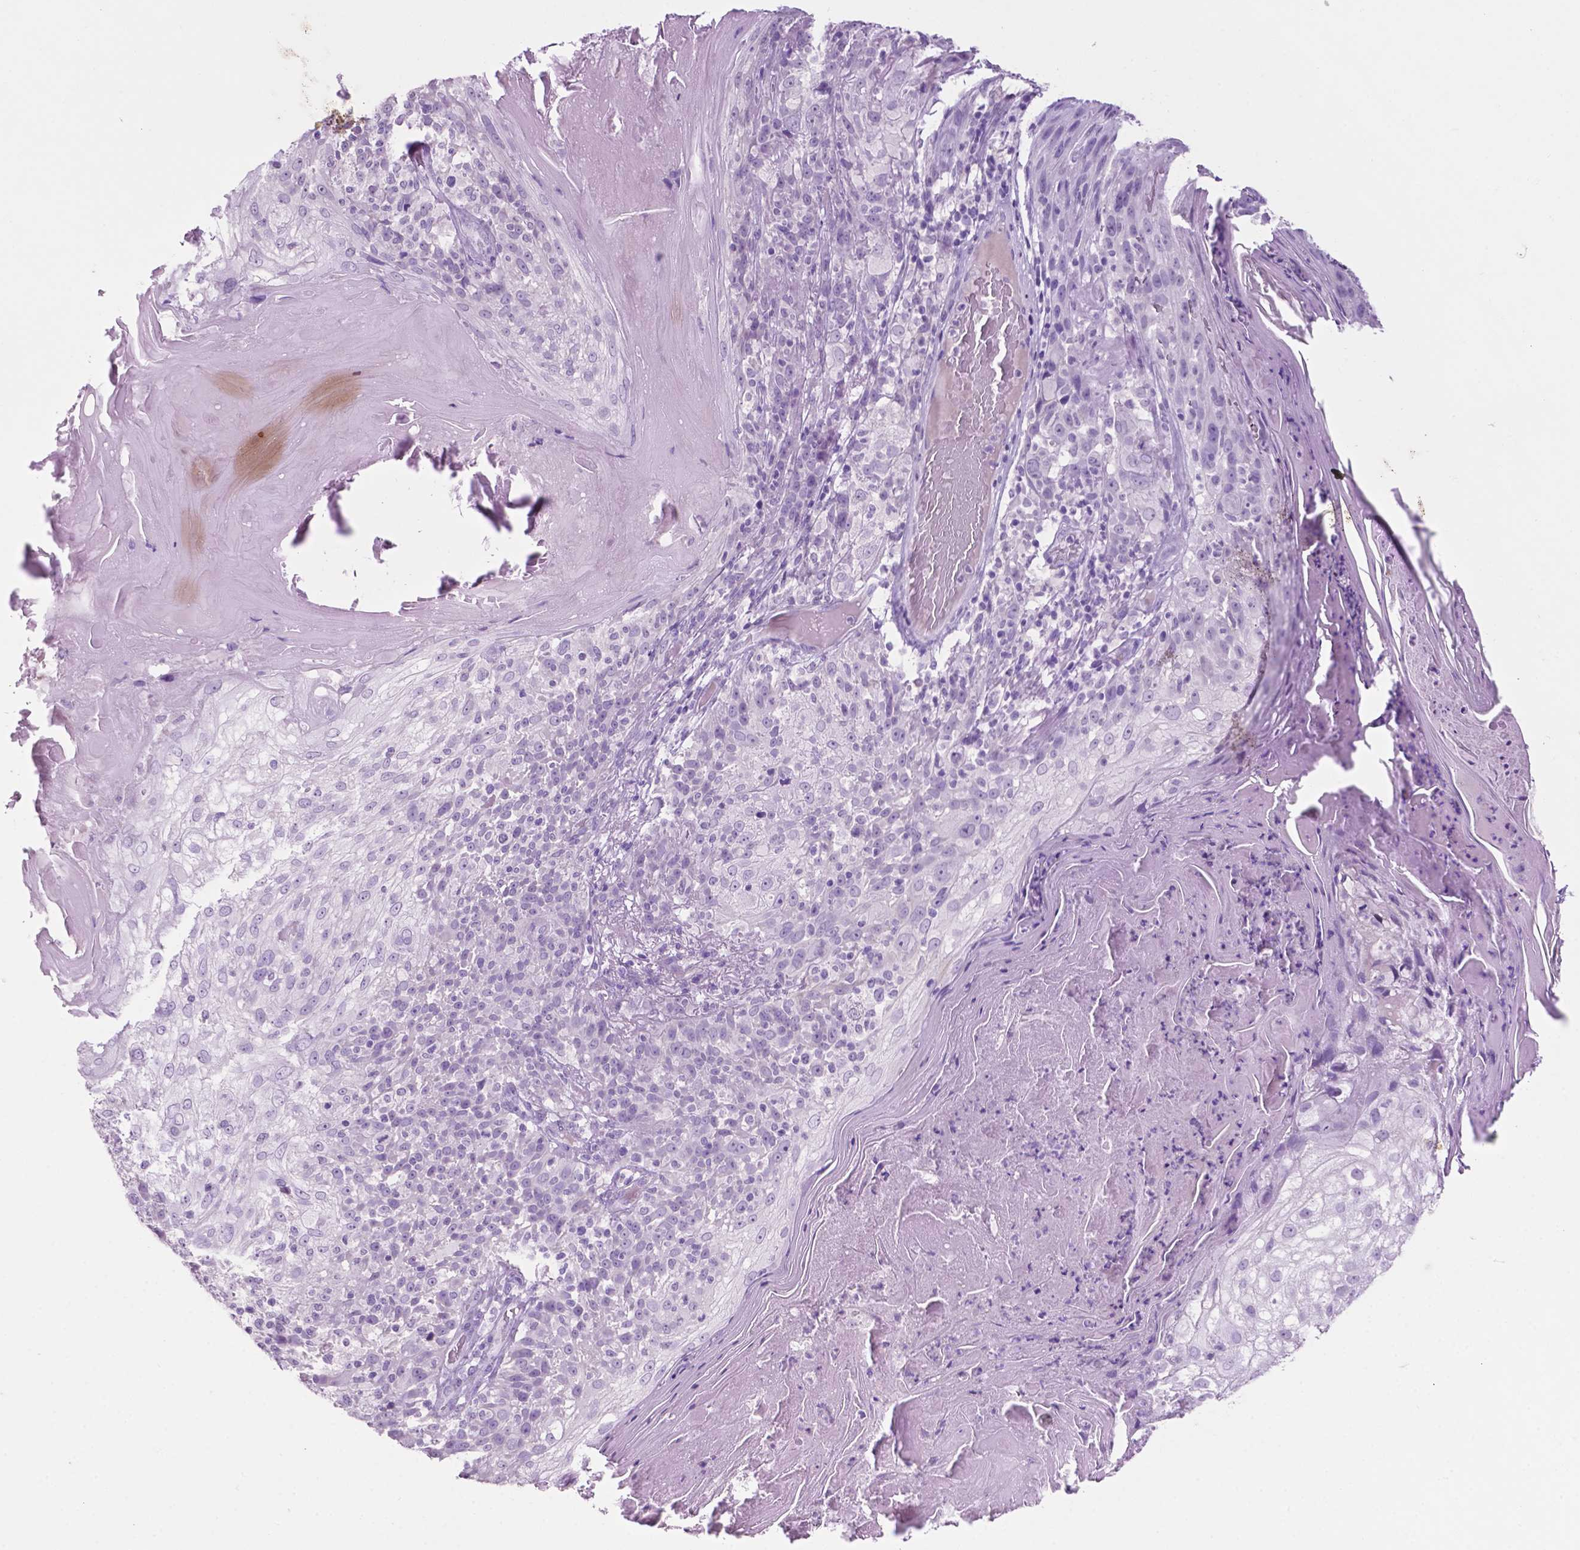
{"staining": {"intensity": "negative", "quantity": "none", "location": "none"}, "tissue": "skin cancer", "cell_type": "Tumor cells", "image_type": "cancer", "snomed": [{"axis": "morphology", "description": "Normal tissue, NOS"}, {"axis": "morphology", "description": "Squamous cell carcinoma, NOS"}, {"axis": "topography", "description": "Skin"}], "caption": "IHC of skin cancer (squamous cell carcinoma) shows no expression in tumor cells.", "gene": "PHGR1", "patient": {"sex": "female", "age": 83}}